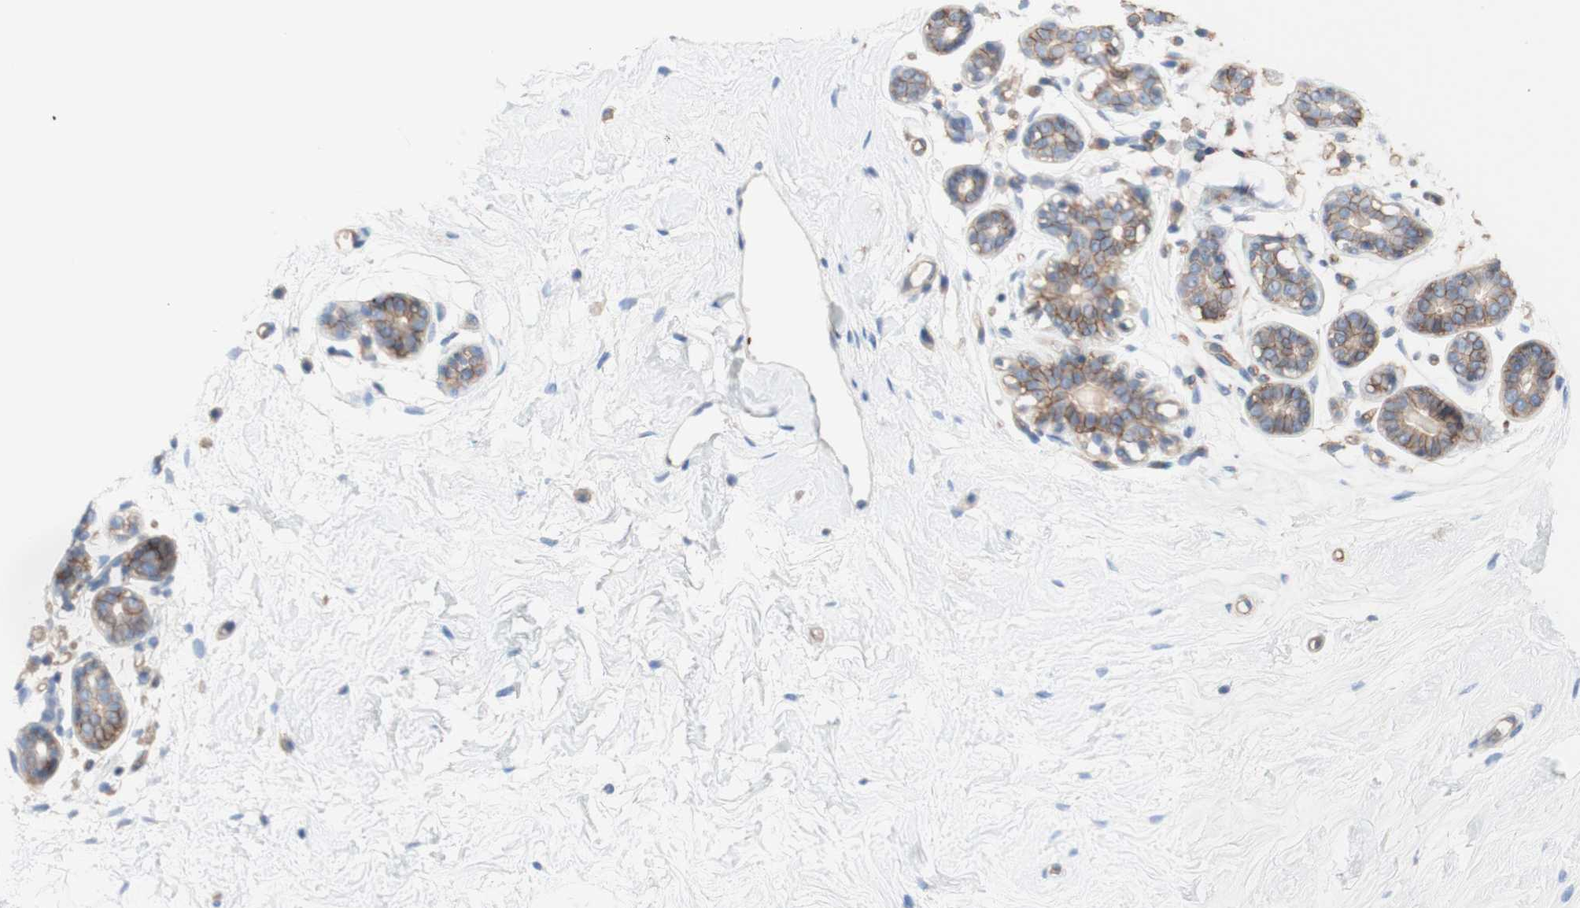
{"staining": {"intensity": "negative", "quantity": "none", "location": "none"}, "tissue": "breast", "cell_type": "Adipocytes", "image_type": "normal", "snomed": [{"axis": "morphology", "description": "Normal tissue, NOS"}, {"axis": "topography", "description": "Breast"}], "caption": "IHC of benign human breast reveals no positivity in adipocytes.", "gene": "CD46", "patient": {"sex": "female", "age": 23}}